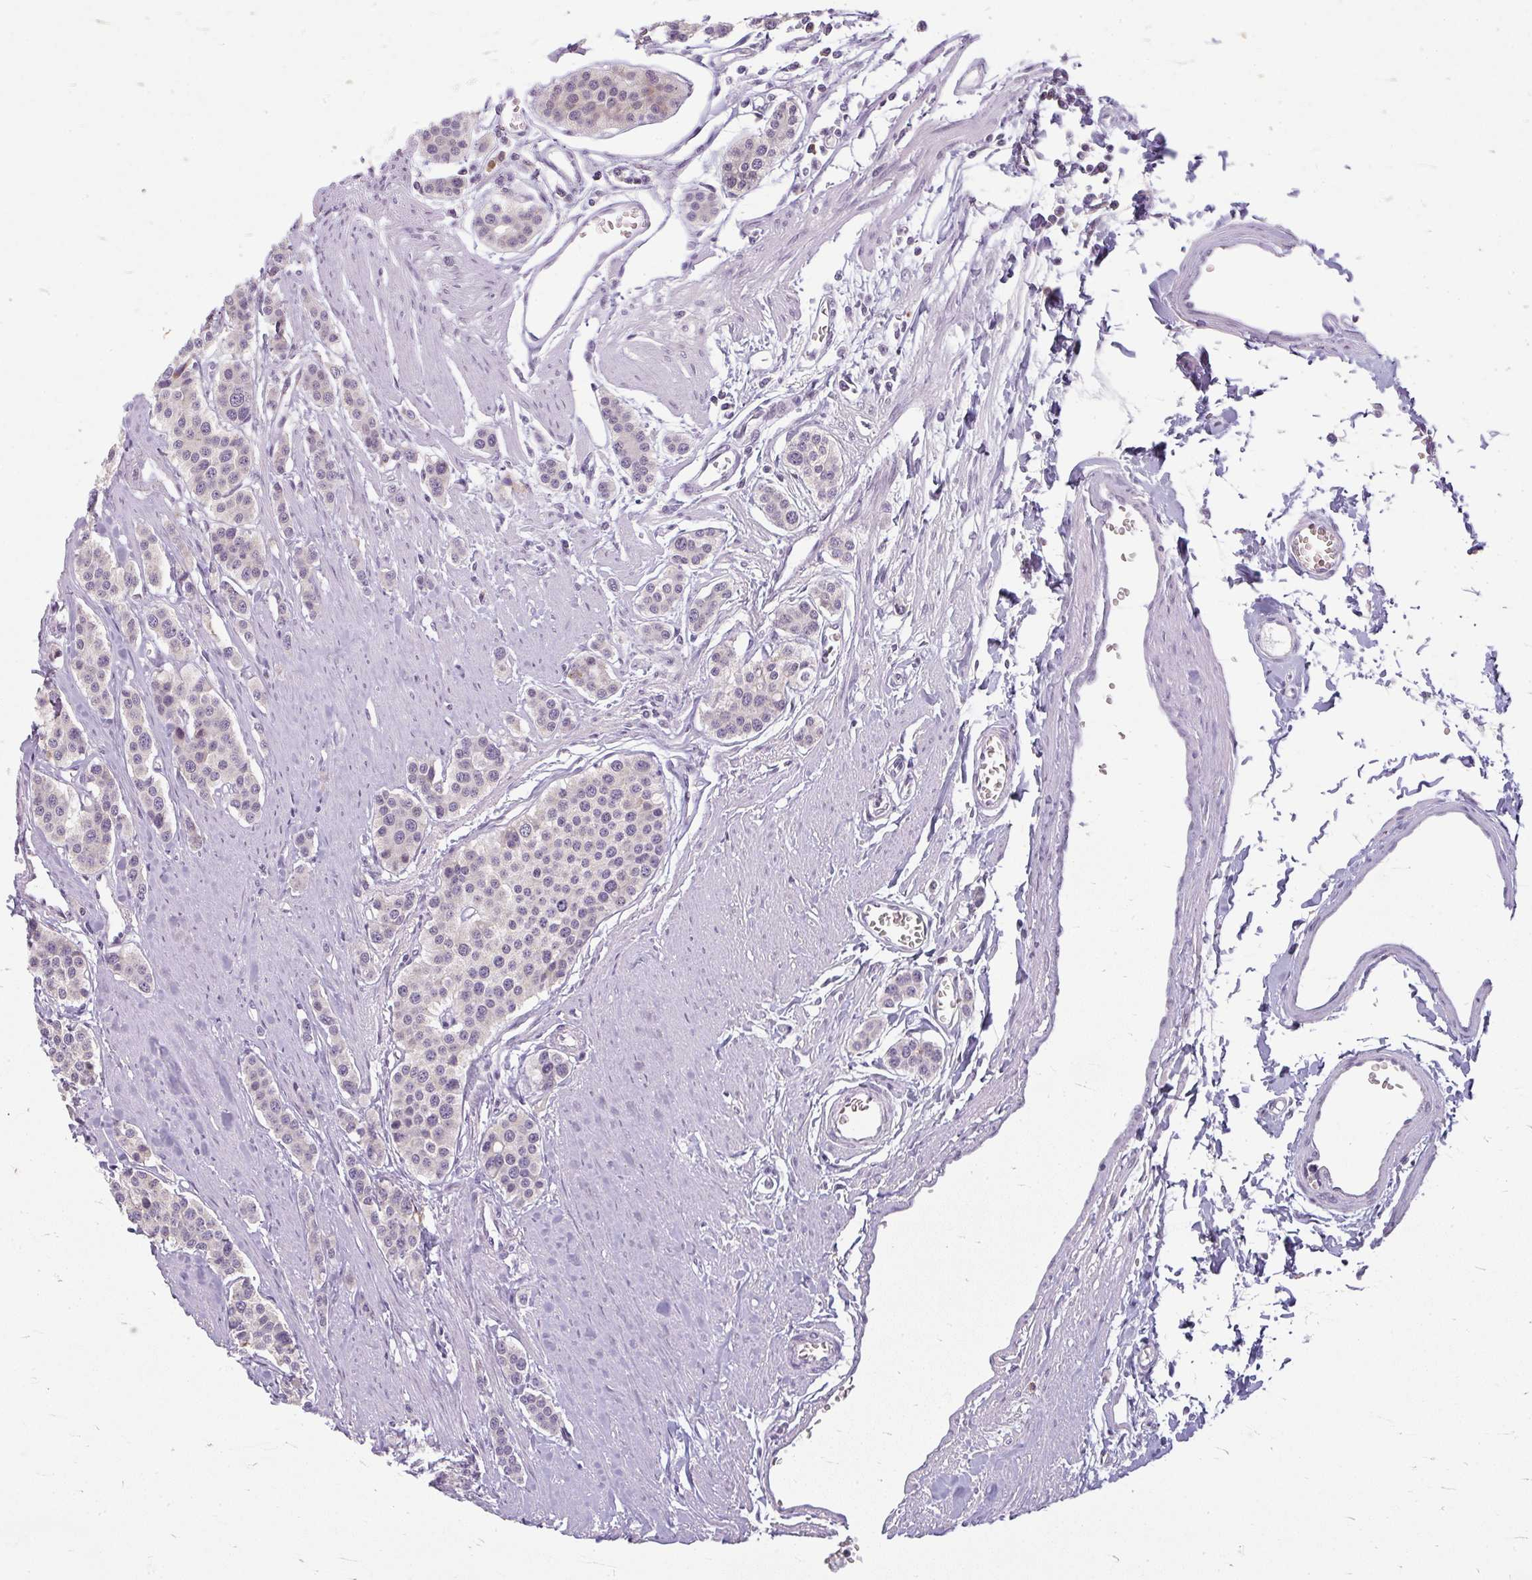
{"staining": {"intensity": "negative", "quantity": "none", "location": "none"}, "tissue": "carcinoid", "cell_type": "Tumor cells", "image_type": "cancer", "snomed": [{"axis": "morphology", "description": "Carcinoid, malignant, NOS"}, {"axis": "topography", "description": "Small intestine"}], "caption": "A micrograph of carcinoid stained for a protein exhibits no brown staining in tumor cells.", "gene": "ZFYVE26", "patient": {"sex": "male", "age": 60}}